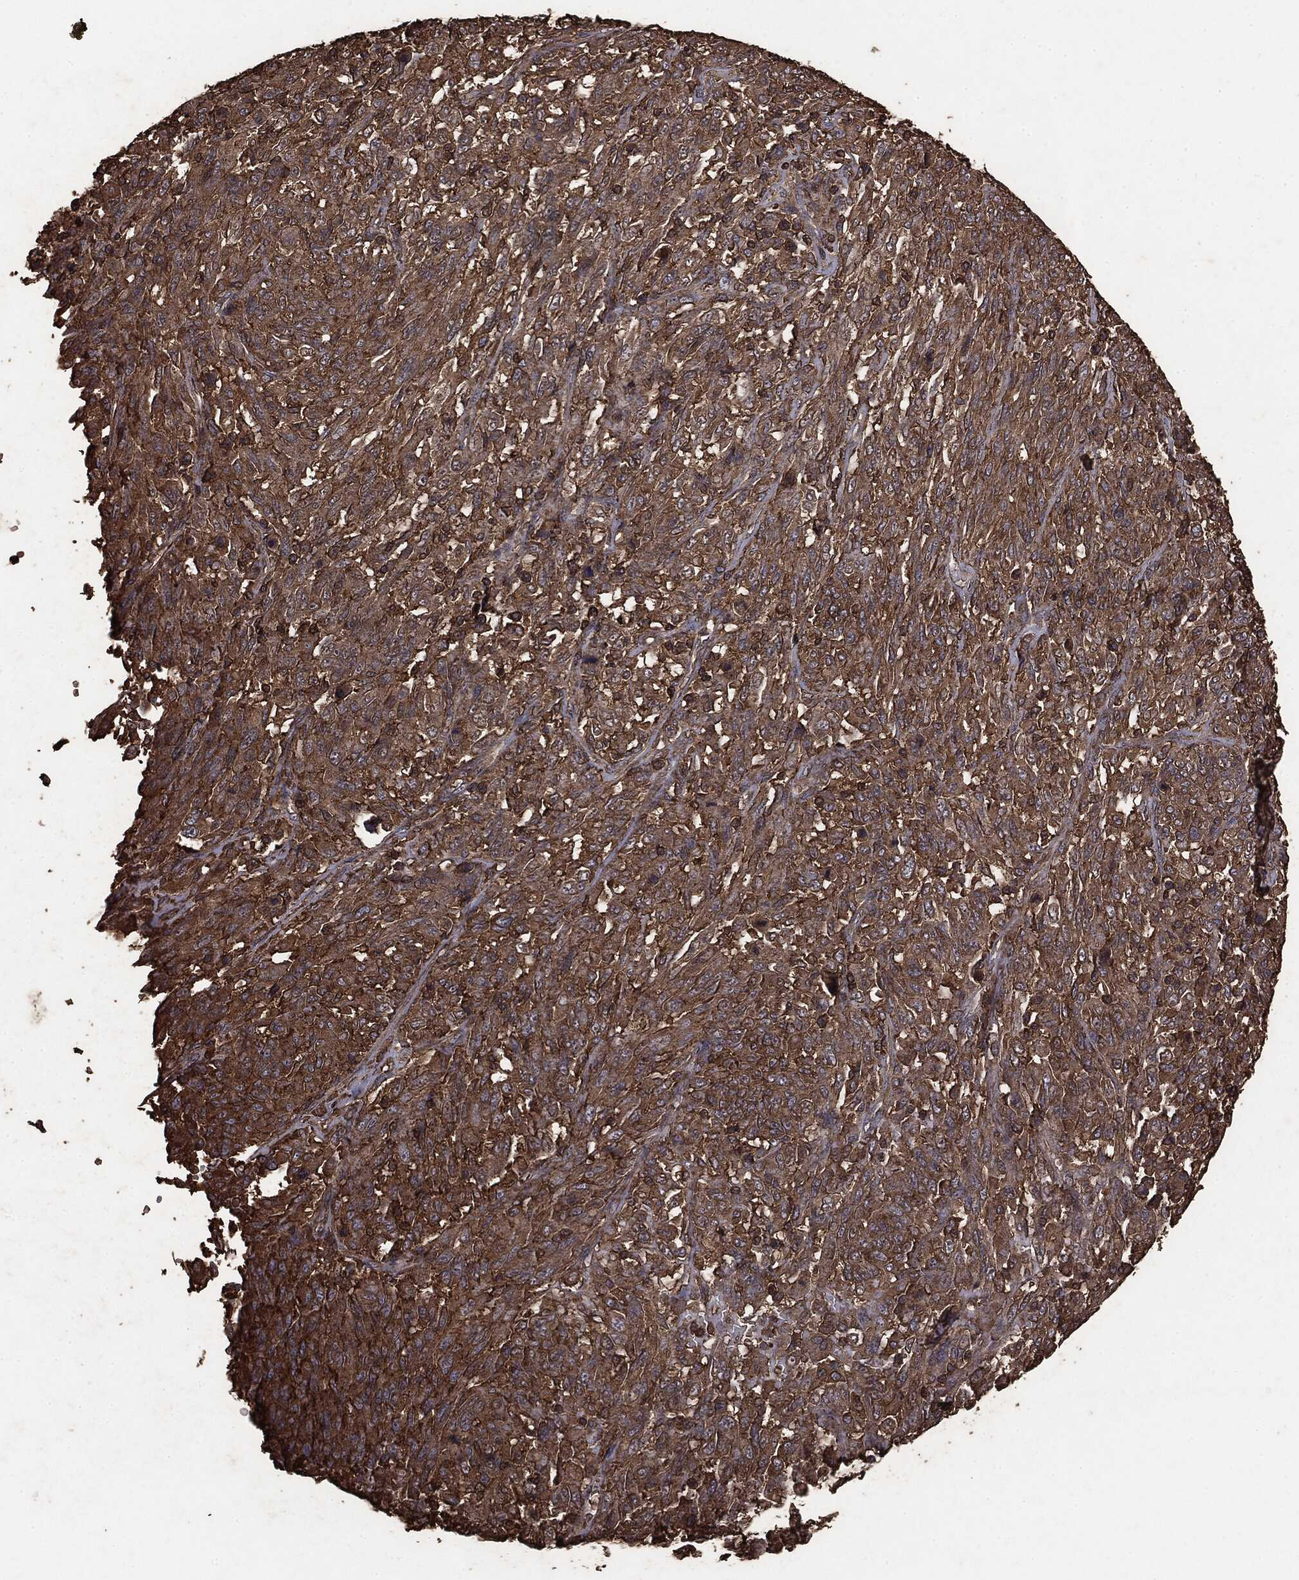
{"staining": {"intensity": "moderate", "quantity": ">75%", "location": "cytoplasmic/membranous"}, "tissue": "melanoma", "cell_type": "Tumor cells", "image_type": "cancer", "snomed": [{"axis": "morphology", "description": "Malignant melanoma, NOS"}, {"axis": "topography", "description": "Skin"}], "caption": "This micrograph reveals malignant melanoma stained with immunohistochemistry (IHC) to label a protein in brown. The cytoplasmic/membranous of tumor cells show moderate positivity for the protein. Nuclei are counter-stained blue.", "gene": "MTOR", "patient": {"sex": "female", "age": 91}}